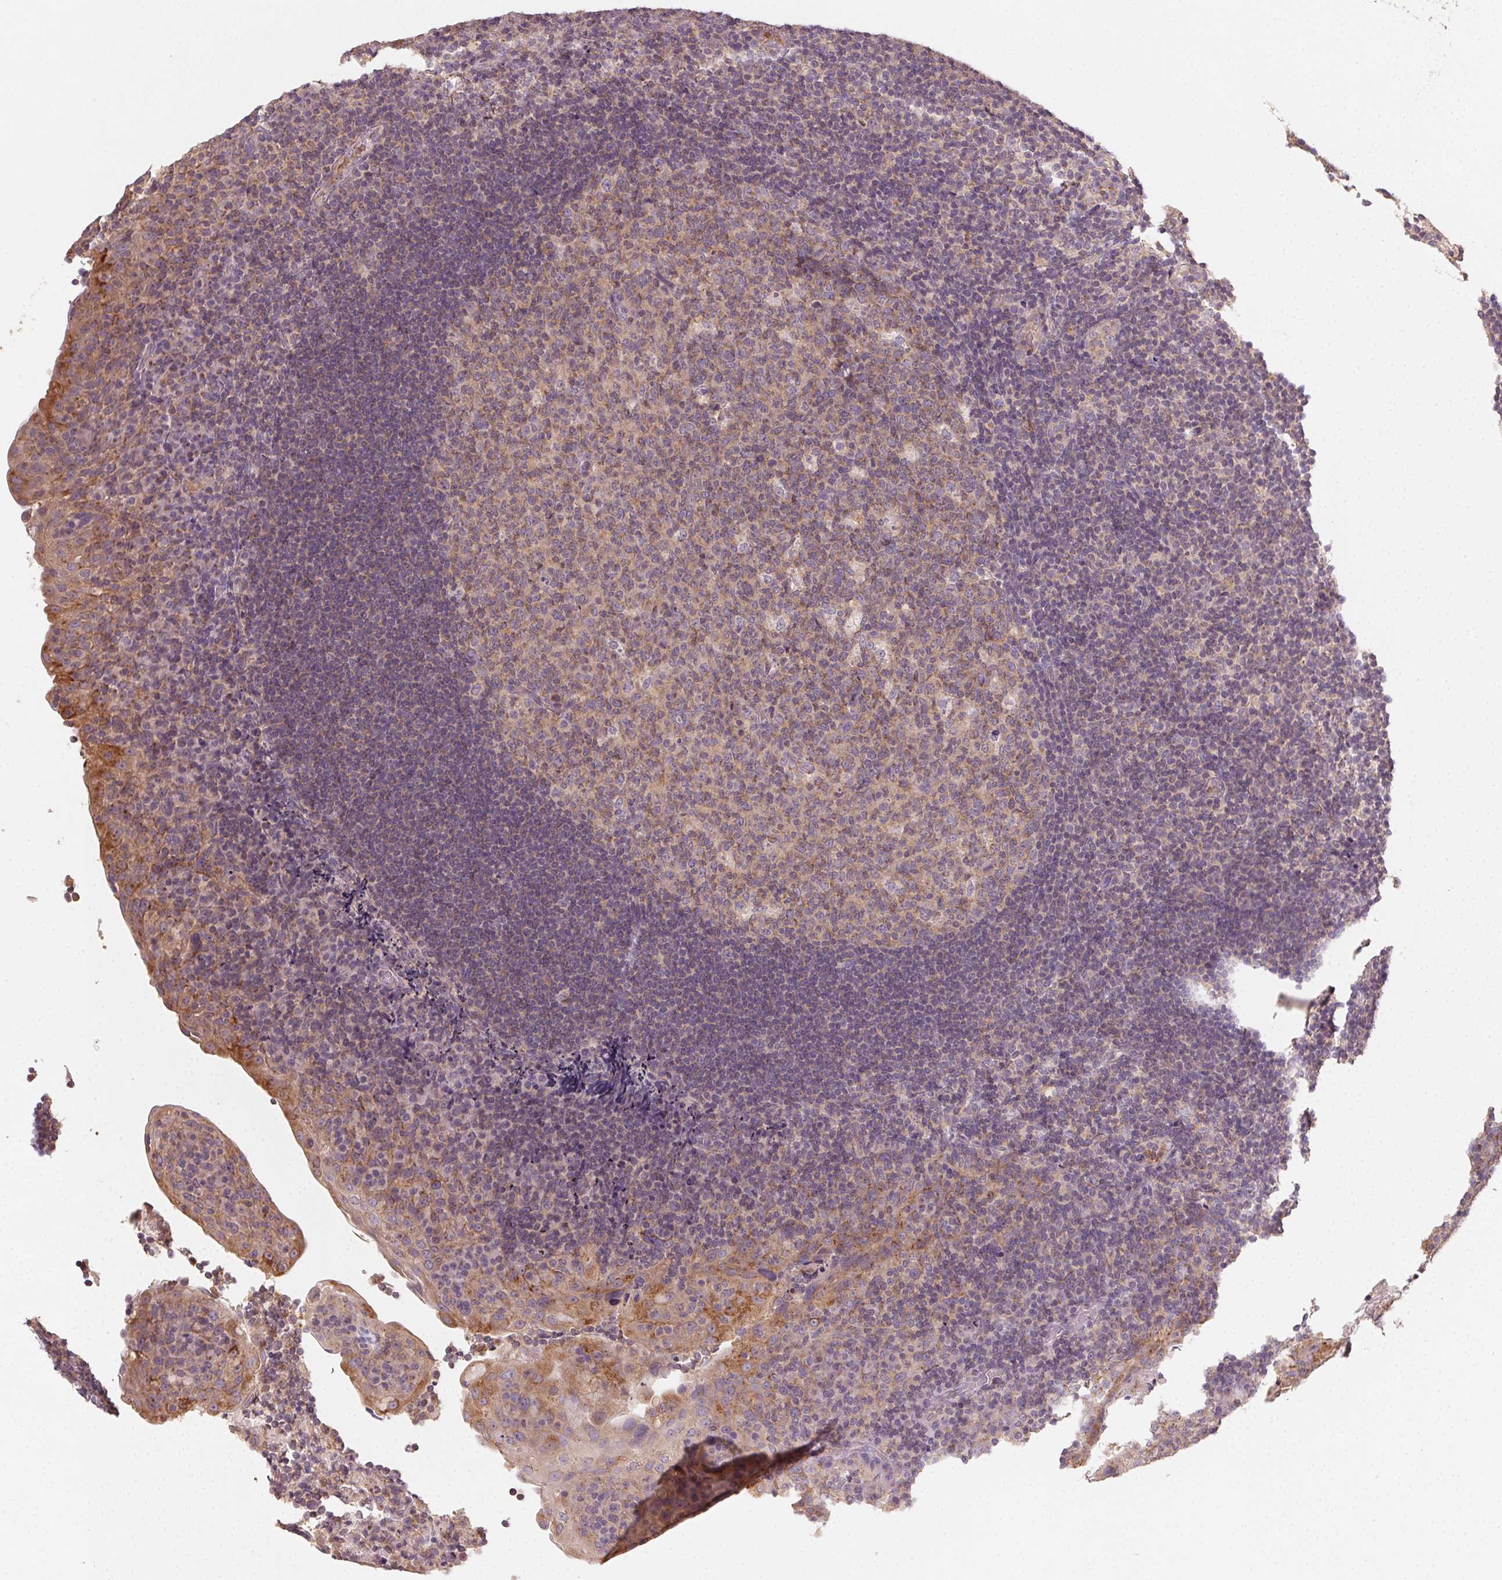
{"staining": {"intensity": "weak", "quantity": ">75%", "location": "cytoplasmic/membranous"}, "tissue": "tonsil", "cell_type": "Germinal center cells", "image_type": "normal", "snomed": [{"axis": "morphology", "description": "Normal tissue, NOS"}, {"axis": "topography", "description": "Tonsil"}], "caption": "Tonsil stained for a protein exhibits weak cytoplasmic/membranous positivity in germinal center cells. The staining was performed using DAB, with brown indicating positive protein expression. Nuclei are stained blue with hematoxylin.", "gene": "AP1S1", "patient": {"sex": "male", "age": 17}}